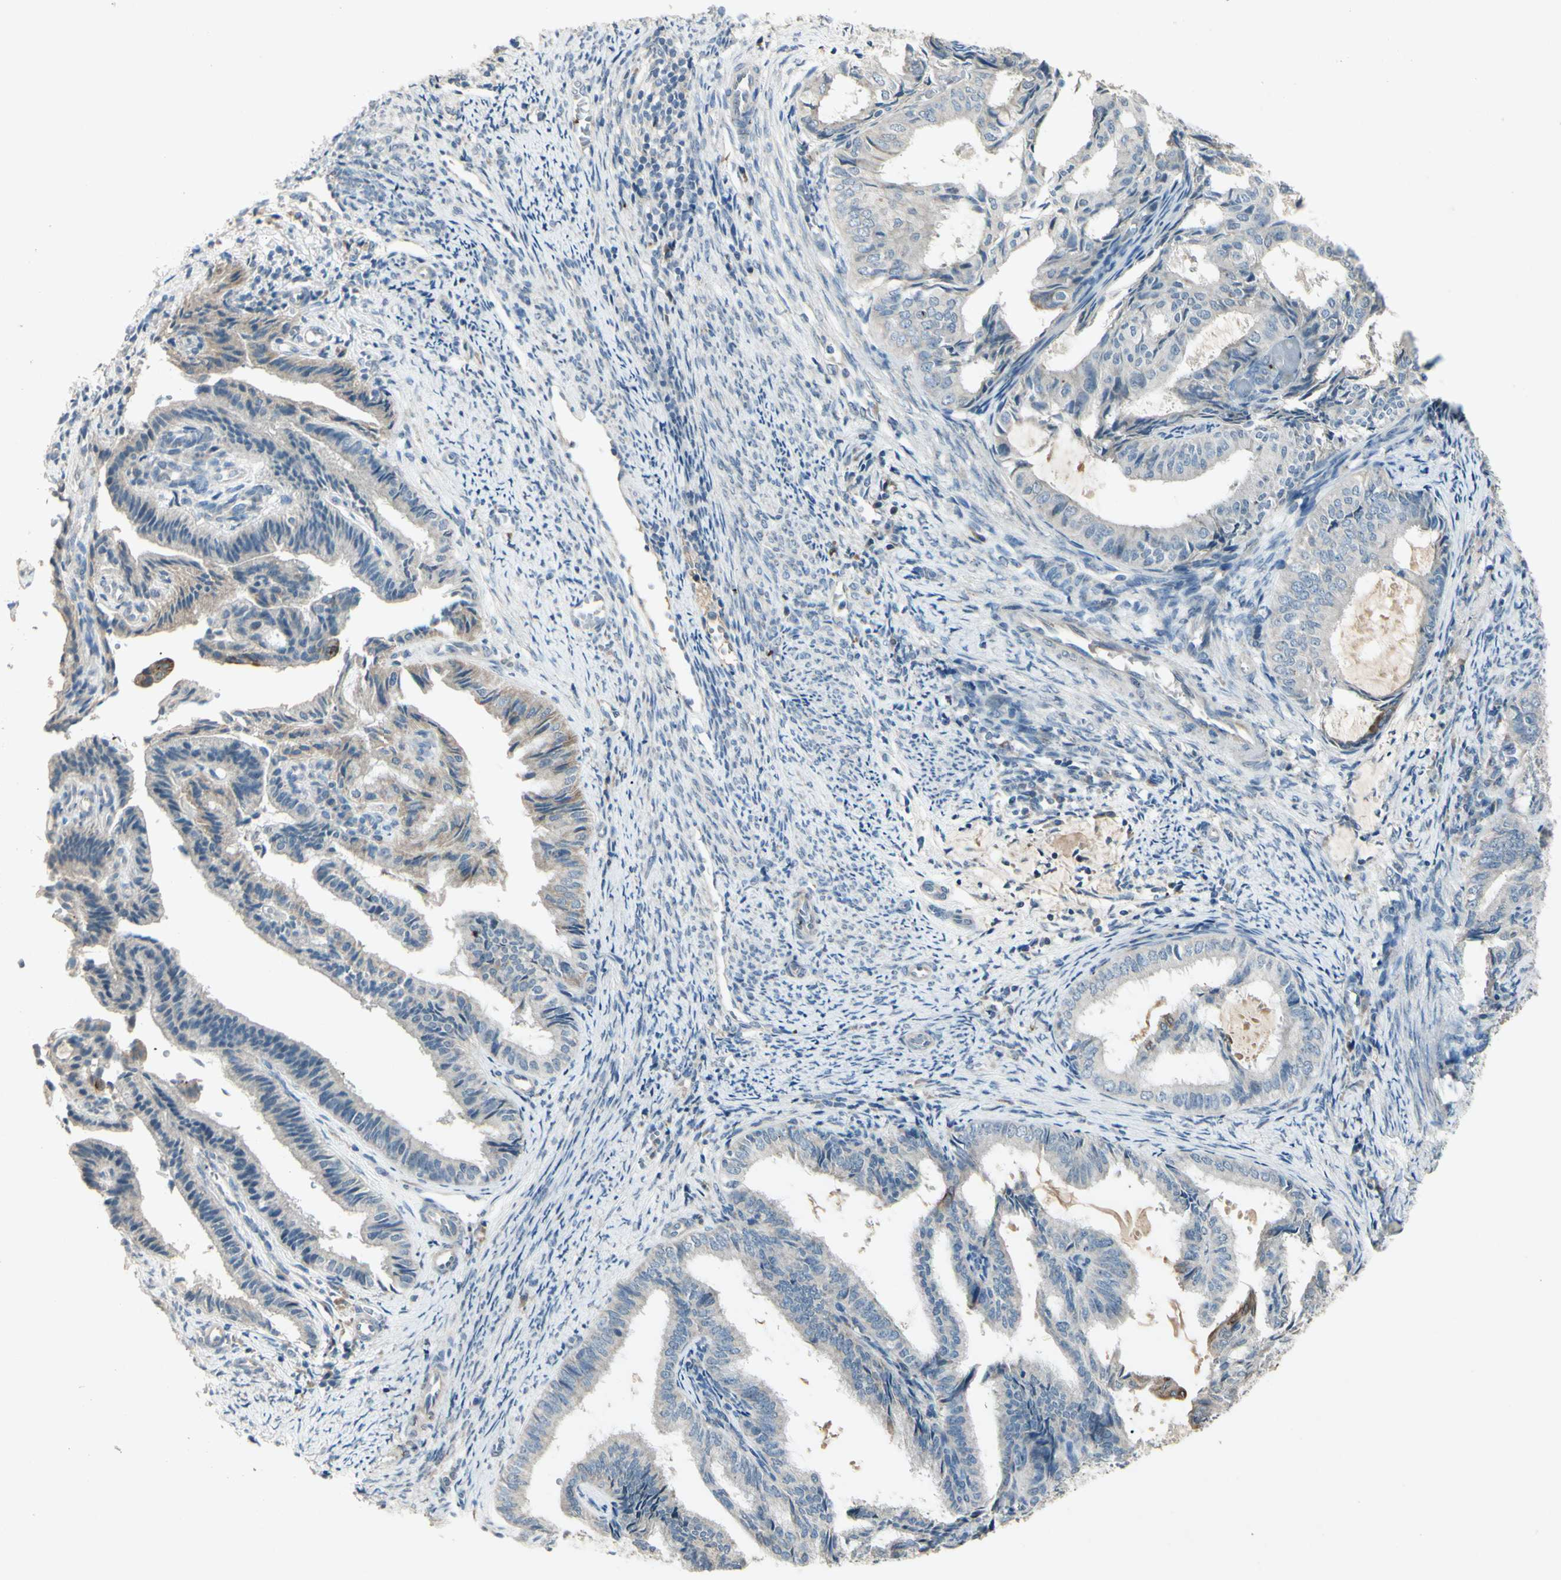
{"staining": {"intensity": "moderate", "quantity": "<25%", "location": "cytoplasmic/membranous"}, "tissue": "endometrial cancer", "cell_type": "Tumor cells", "image_type": "cancer", "snomed": [{"axis": "morphology", "description": "Adenocarcinoma, NOS"}, {"axis": "topography", "description": "Endometrium"}], "caption": "This is an image of immunohistochemistry (IHC) staining of endometrial cancer, which shows moderate staining in the cytoplasmic/membranous of tumor cells.", "gene": "TIMM21", "patient": {"sex": "female", "age": 58}}